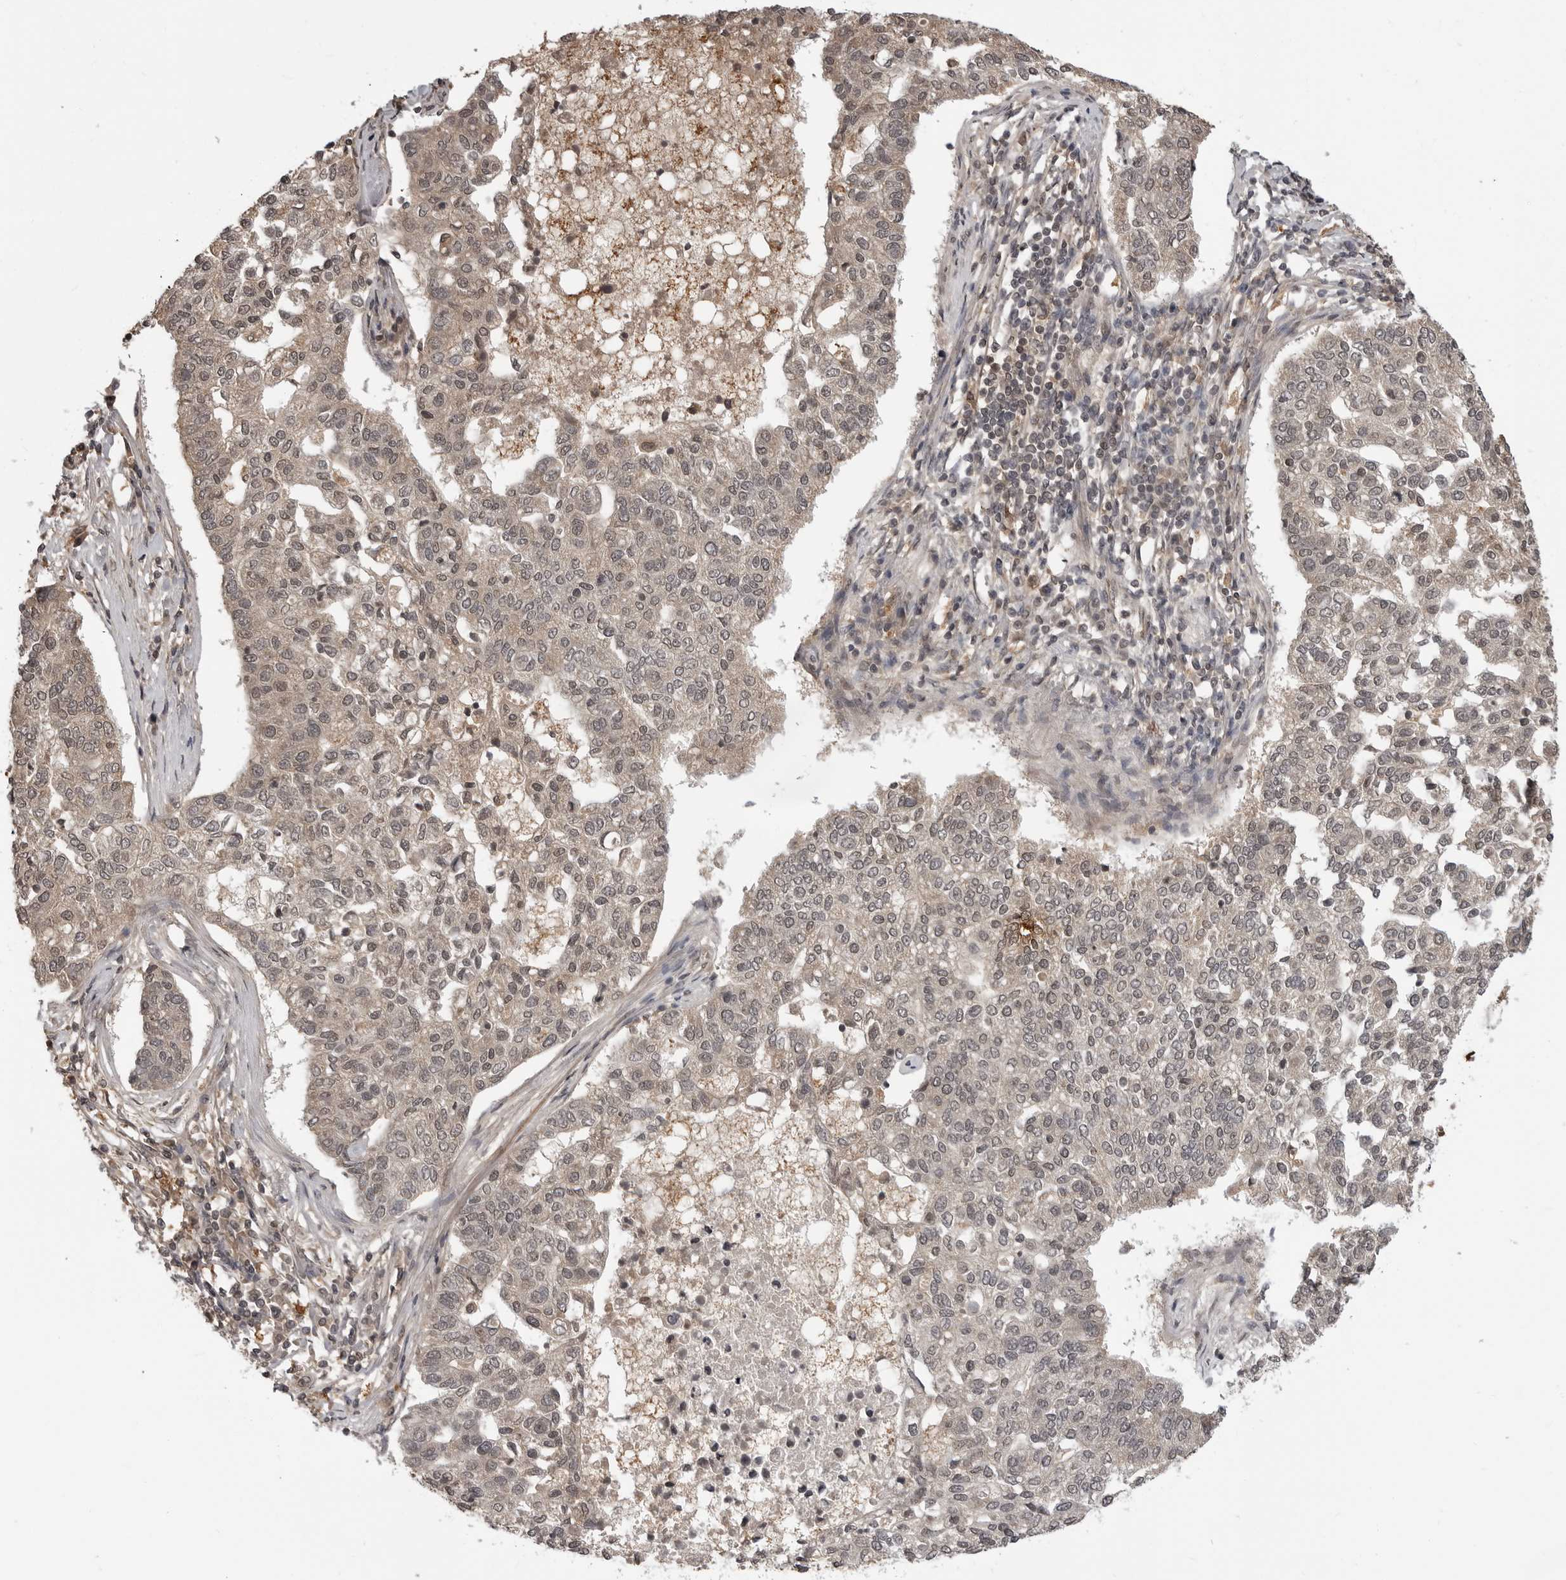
{"staining": {"intensity": "weak", "quantity": "<25%", "location": "cytoplasmic/membranous,nuclear"}, "tissue": "pancreatic cancer", "cell_type": "Tumor cells", "image_type": "cancer", "snomed": [{"axis": "morphology", "description": "Adenocarcinoma, NOS"}, {"axis": "topography", "description": "Pancreas"}], "caption": "Histopathology image shows no significant protein staining in tumor cells of adenocarcinoma (pancreatic). (Immunohistochemistry, brightfield microscopy, high magnification).", "gene": "IL24", "patient": {"sex": "female", "age": 61}}